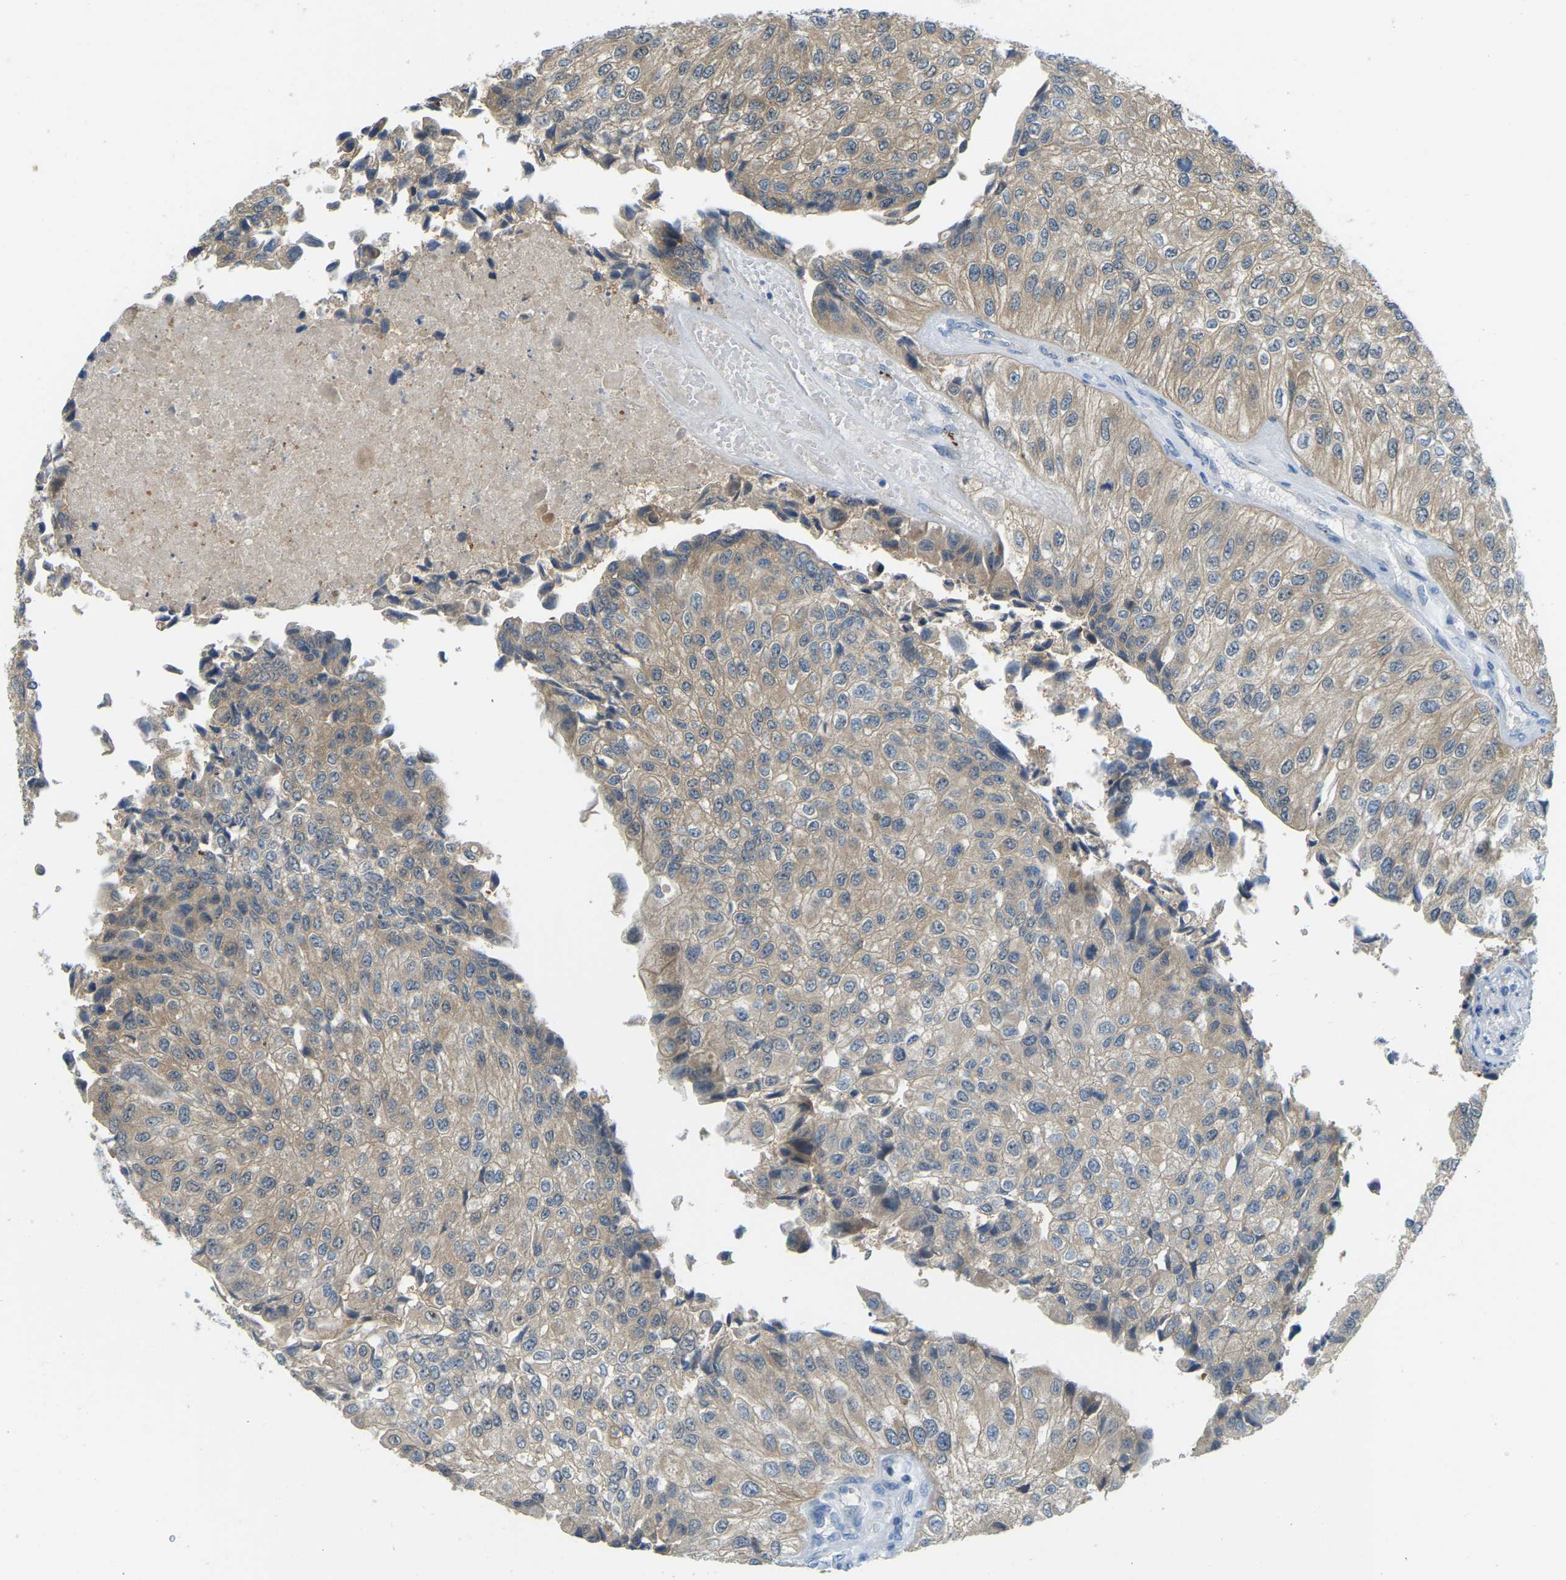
{"staining": {"intensity": "weak", "quantity": ">75%", "location": "cytoplasmic/membranous"}, "tissue": "urothelial cancer", "cell_type": "Tumor cells", "image_type": "cancer", "snomed": [{"axis": "morphology", "description": "Urothelial carcinoma, High grade"}, {"axis": "topography", "description": "Kidney"}, {"axis": "topography", "description": "Urinary bladder"}], "caption": "This micrograph displays immunohistochemistry staining of human high-grade urothelial carcinoma, with low weak cytoplasmic/membranous staining in approximately >75% of tumor cells.", "gene": "NME8", "patient": {"sex": "male", "age": 77}}